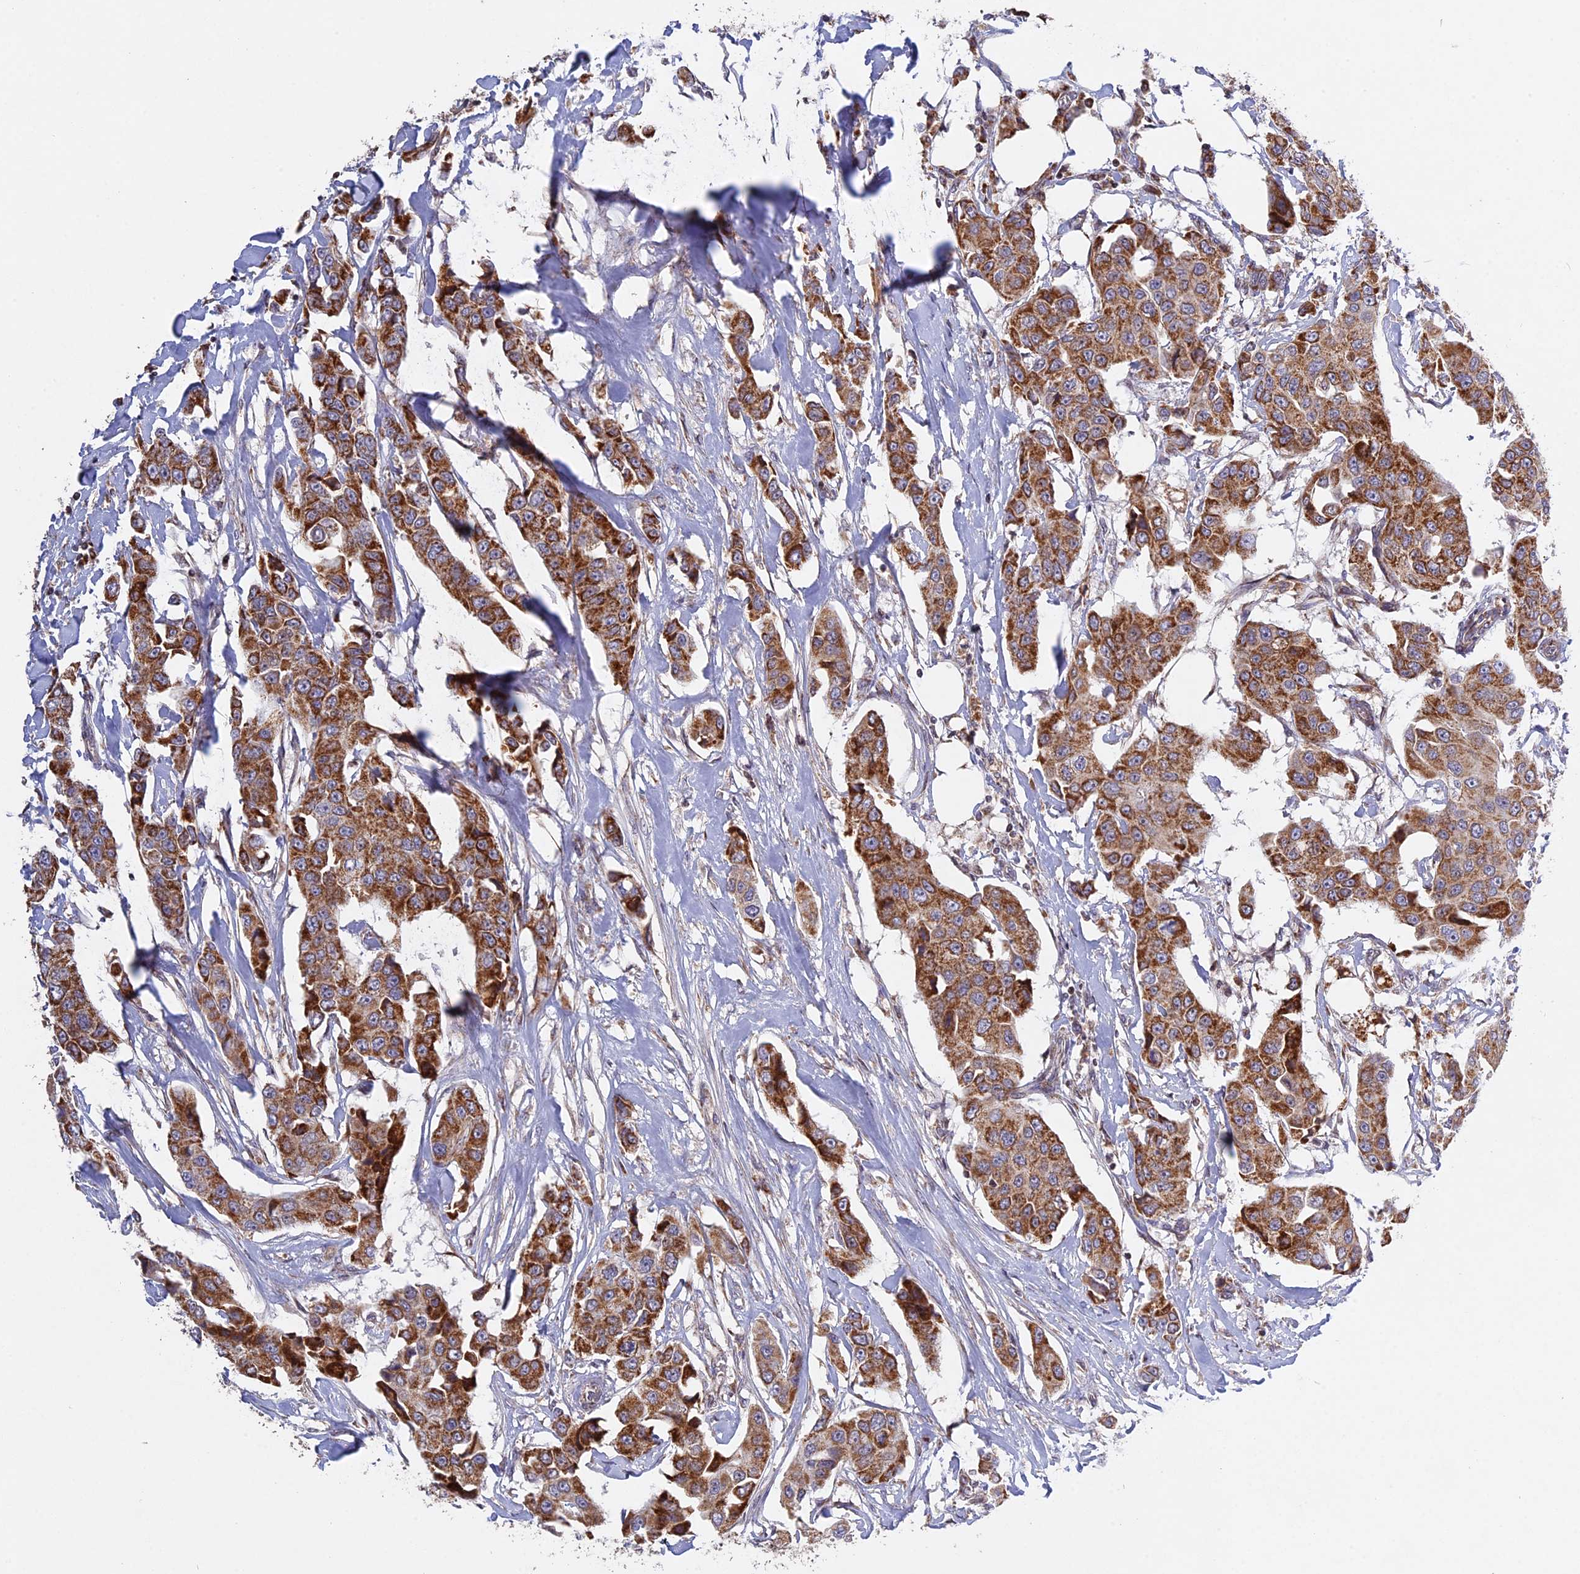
{"staining": {"intensity": "moderate", "quantity": ">75%", "location": "cytoplasmic/membranous"}, "tissue": "breast cancer", "cell_type": "Tumor cells", "image_type": "cancer", "snomed": [{"axis": "morphology", "description": "Duct carcinoma"}, {"axis": "topography", "description": "Breast"}], "caption": "High-power microscopy captured an immunohistochemistry image of breast cancer, revealing moderate cytoplasmic/membranous positivity in about >75% of tumor cells. (IHC, brightfield microscopy, high magnification).", "gene": "MPV17L", "patient": {"sex": "female", "age": 80}}